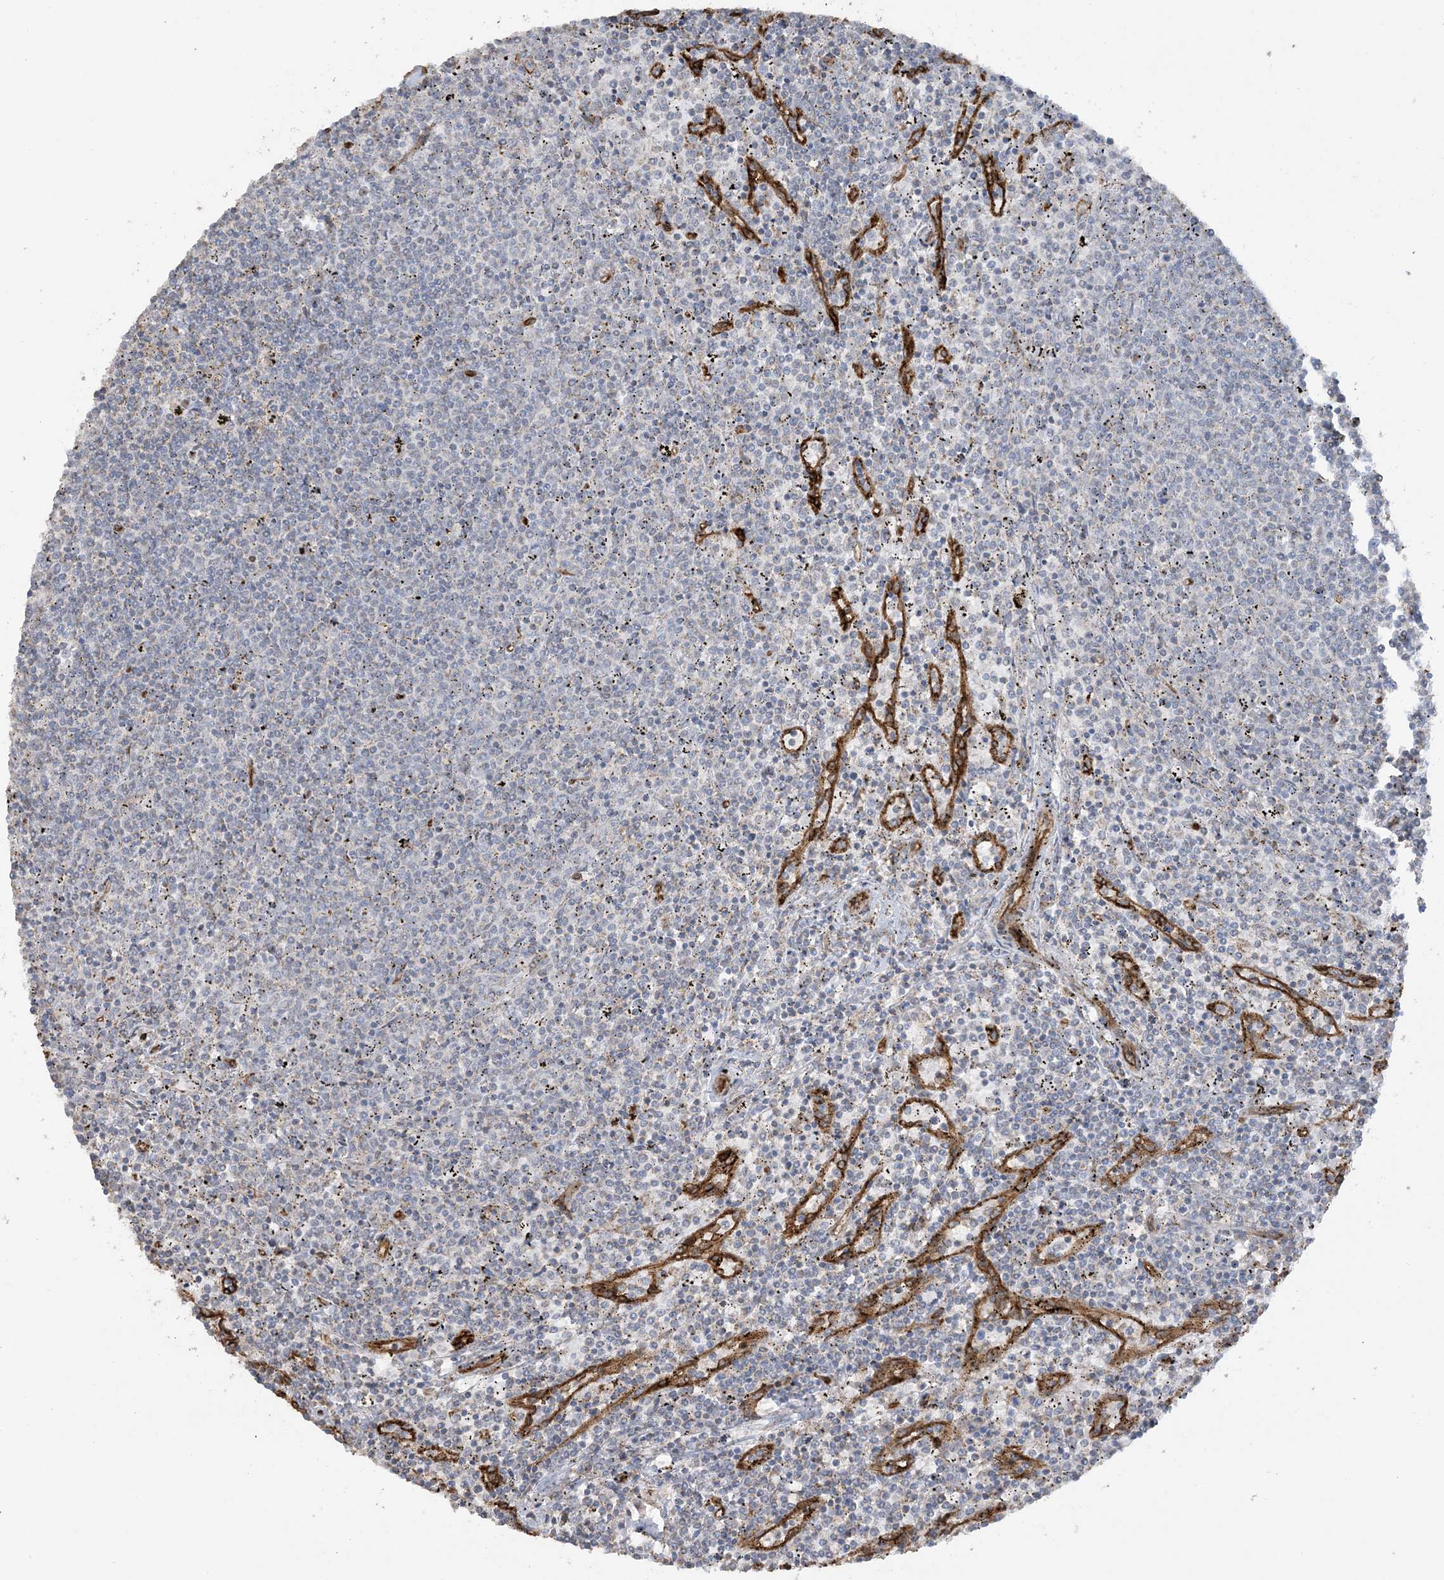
{"staining": {"intensity": "negative", "quantity": "none", "location": "none"}, "tissue": "lymphoma", "cell_type": "Tumor cells", "image_type": "cancer", "snomed": [{"axis": "morphology", "description": "Malignant lymphoma, non-Hodgkin's type, Low grade"}, {"axis": "topography", "description": "Spleen"}], "caption": "Protein analysis of lymphoma reveals no significant staining in tumor cells. Brightfield microscopy of immunohistochemistry (IHC) stained with DAB (brown) and hematoxylin (blue), captured at high magnification.", "gene": "AGA", "patient": {"sex": "female", "age": 50}}